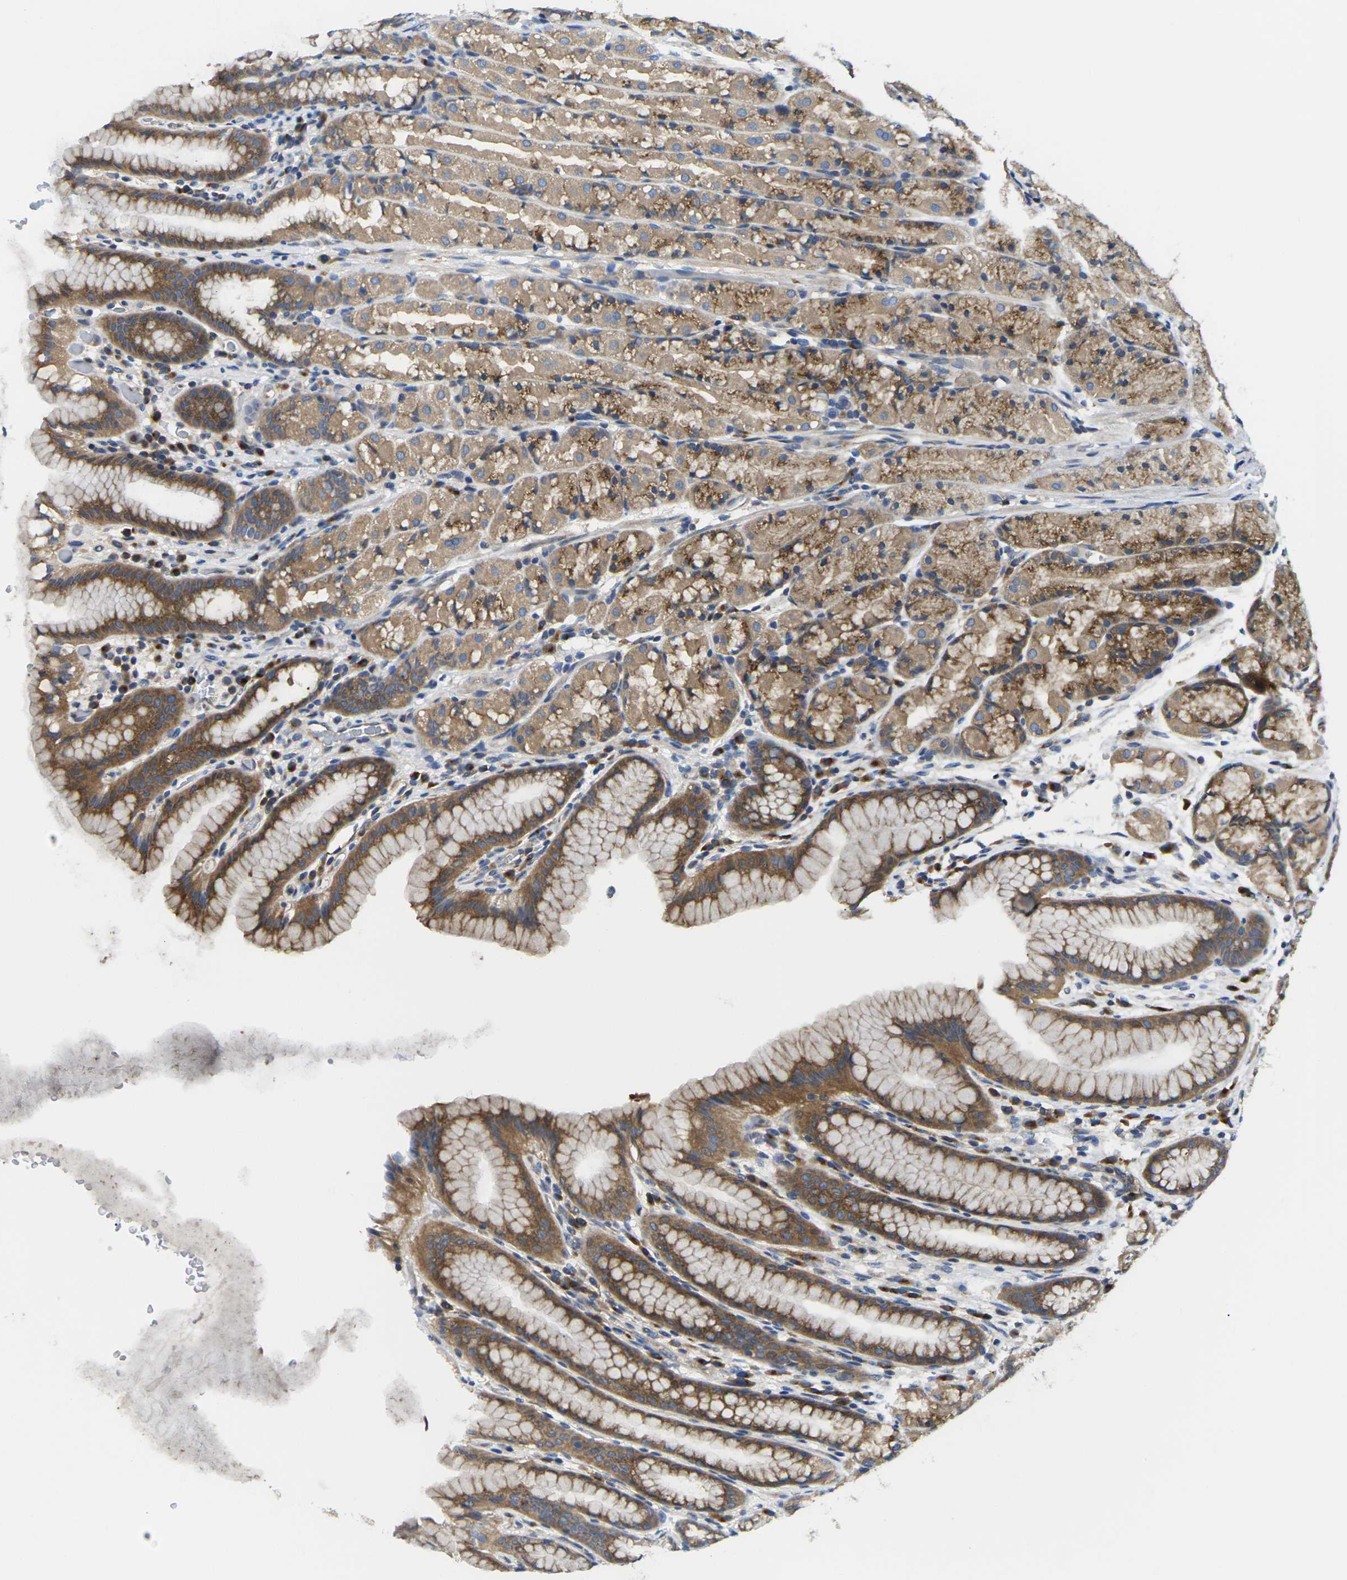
{"staining": {"intensity": "moderate", "quantity": ">75%", "location": "cytoplasmic/membranous"}, "tissue": "stomach", "cell_type": "Glandular cells", "image_type": "normal", "snomed": [{"axis": "morphology", "description": "Normal tissue, NOS"}, {"axis": "topography", "description": "Stomach, upper"}], "caption": "Protein staining shows moderate cytoplasmic/membranous expression in approximately >75% of glandular cells in unremarkable stomach. The staining was performed using DAB (3,3'-diaminobenzidine), with brown indicating positive protein expression. Nuclei are stained blue with hematoxylin.", "gene": "TMCC2", "patient": {"sex": "male", "age": 68}}